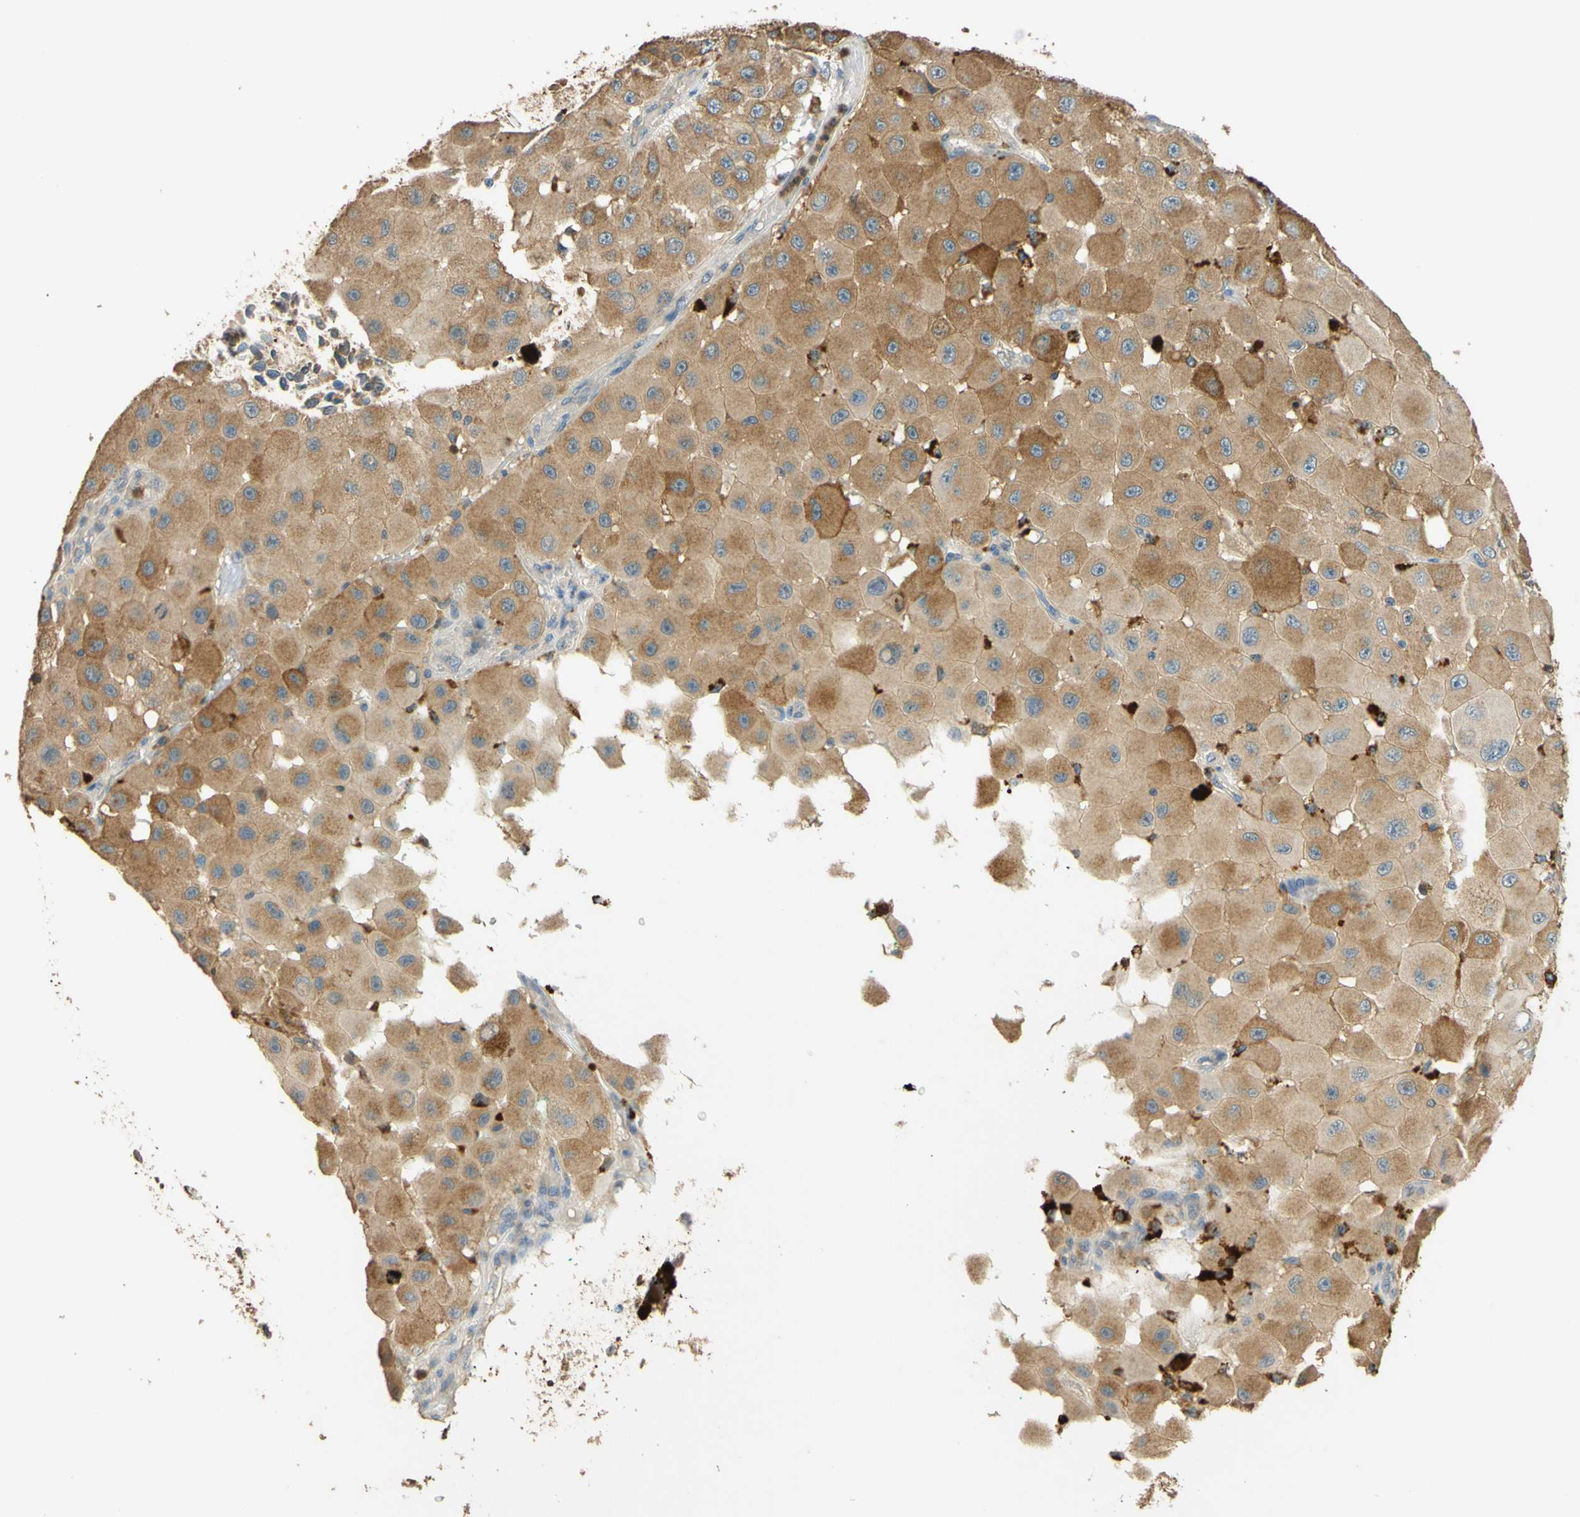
{"staining": {"intensity": "moderate", "quantity": ">75%", "location": "cytoplasmic/membranous"}, "tissue": "melanoma", "cell_type": "Tumor cells", "image_type": "cancer", "snomed": [{"axis": "morphology", "description": "Malignant melanoma, NOS"}, {"axis": "topography", "description": "Skin"}], "caption": "A histopathology image of human melanoma stained for a protein exhibits moderate cytoplasmic/membranous brown staining in tumor cells.", "gene": "ENTREP2", "patient": {"sex": "female", "age": 81}}